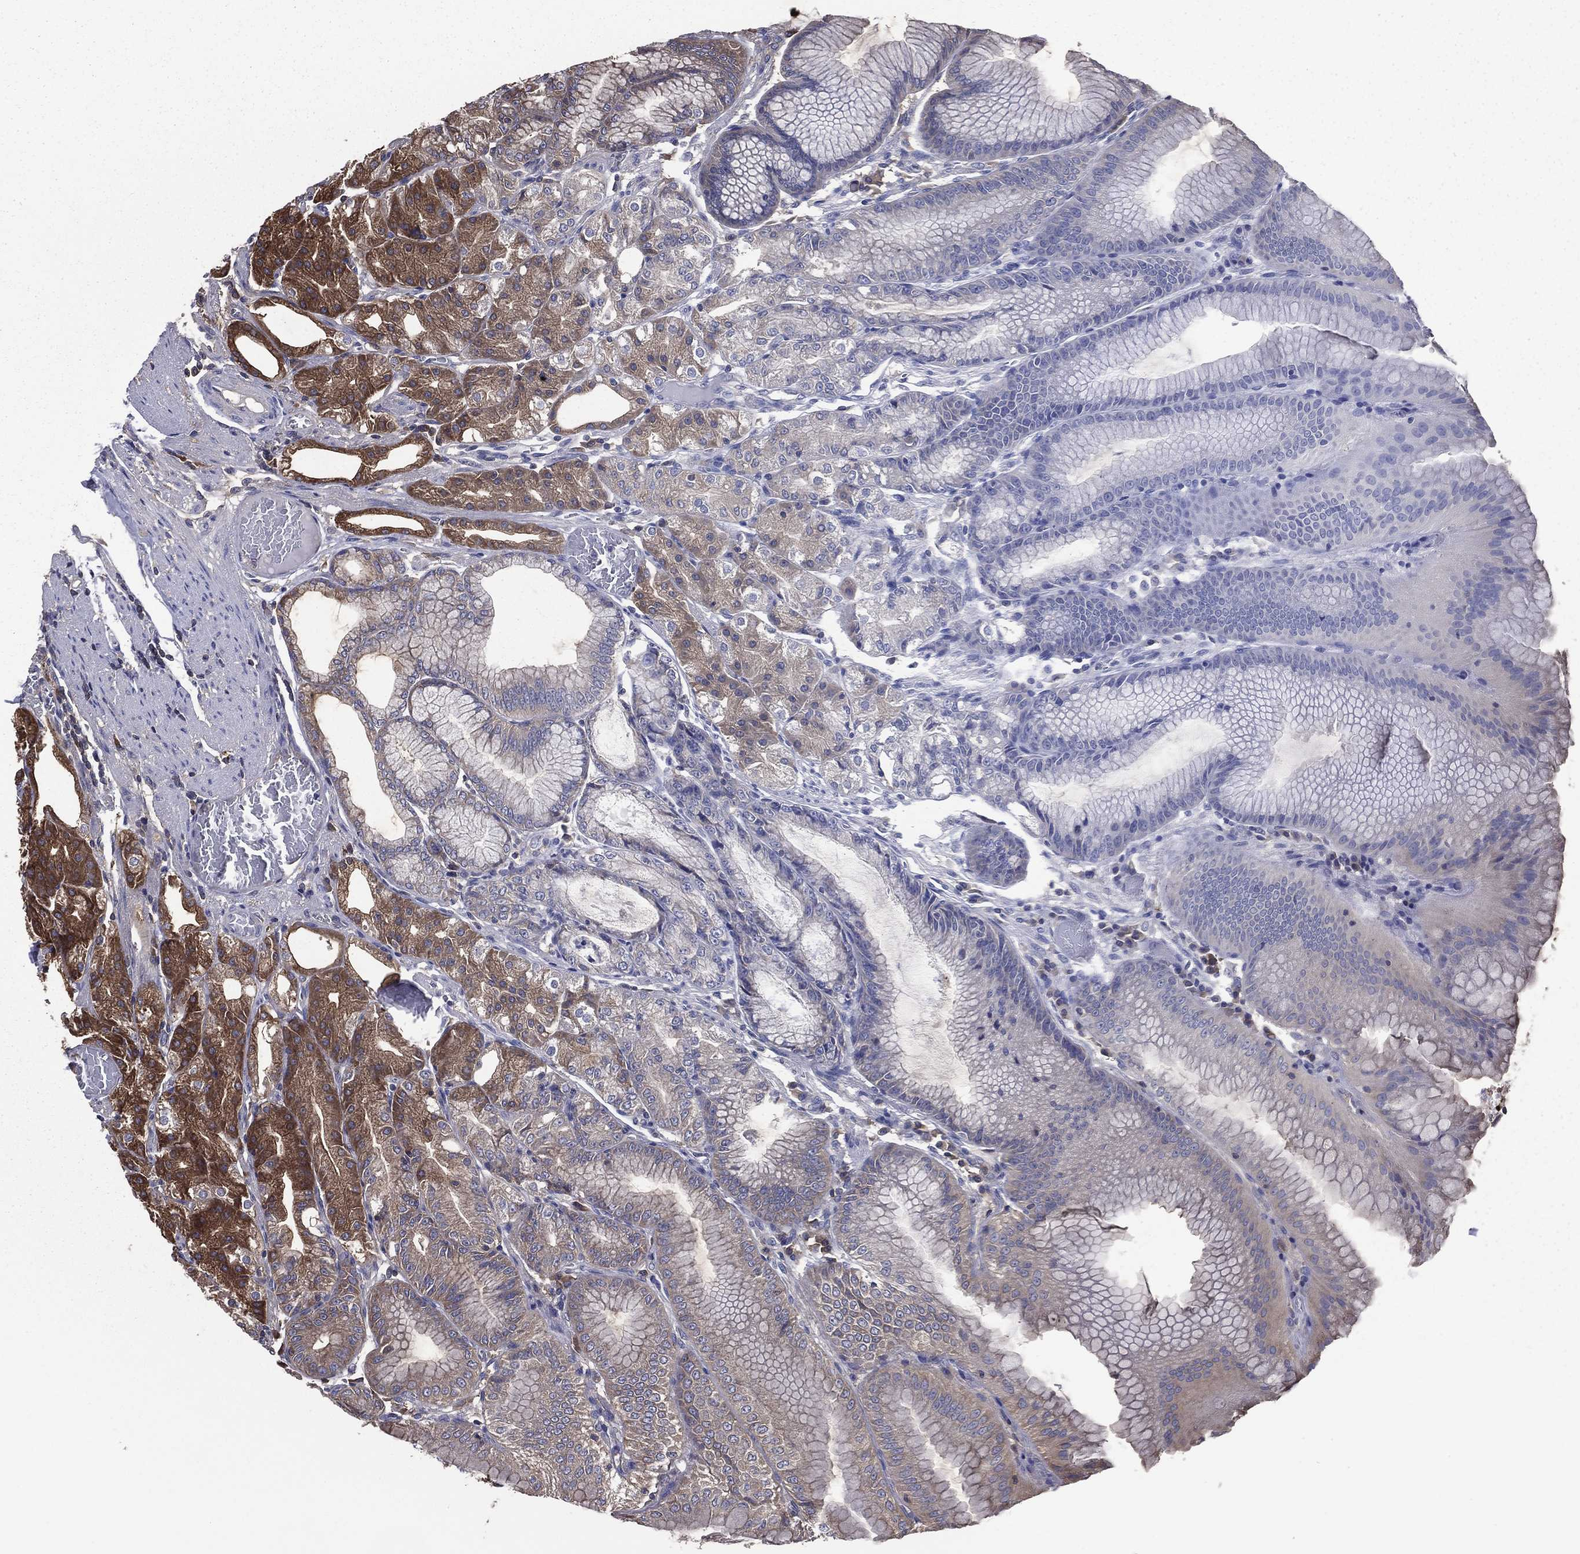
{"staining": {"intensity": "strong", "quantity": "<25%", "location": "cytoplasmic/membranous"}, "tissue": "stomach", "cell_type": "Glandular cells", "image_type": "normal", "snomed": [{"axis": "morphology", "description": "Normal tissue, NOS"}, {"axis": "topography", "description": "Stomach"}], "caption": "A photomicrograph showing strong cytoplasmic/membranous positivity in approximately <25% of glandular cells in unremarkable stomach, as visualized by brown immunohistochemical staining.", "gene": "SARS1", "patient": {"sex": "male", "age": 71}}